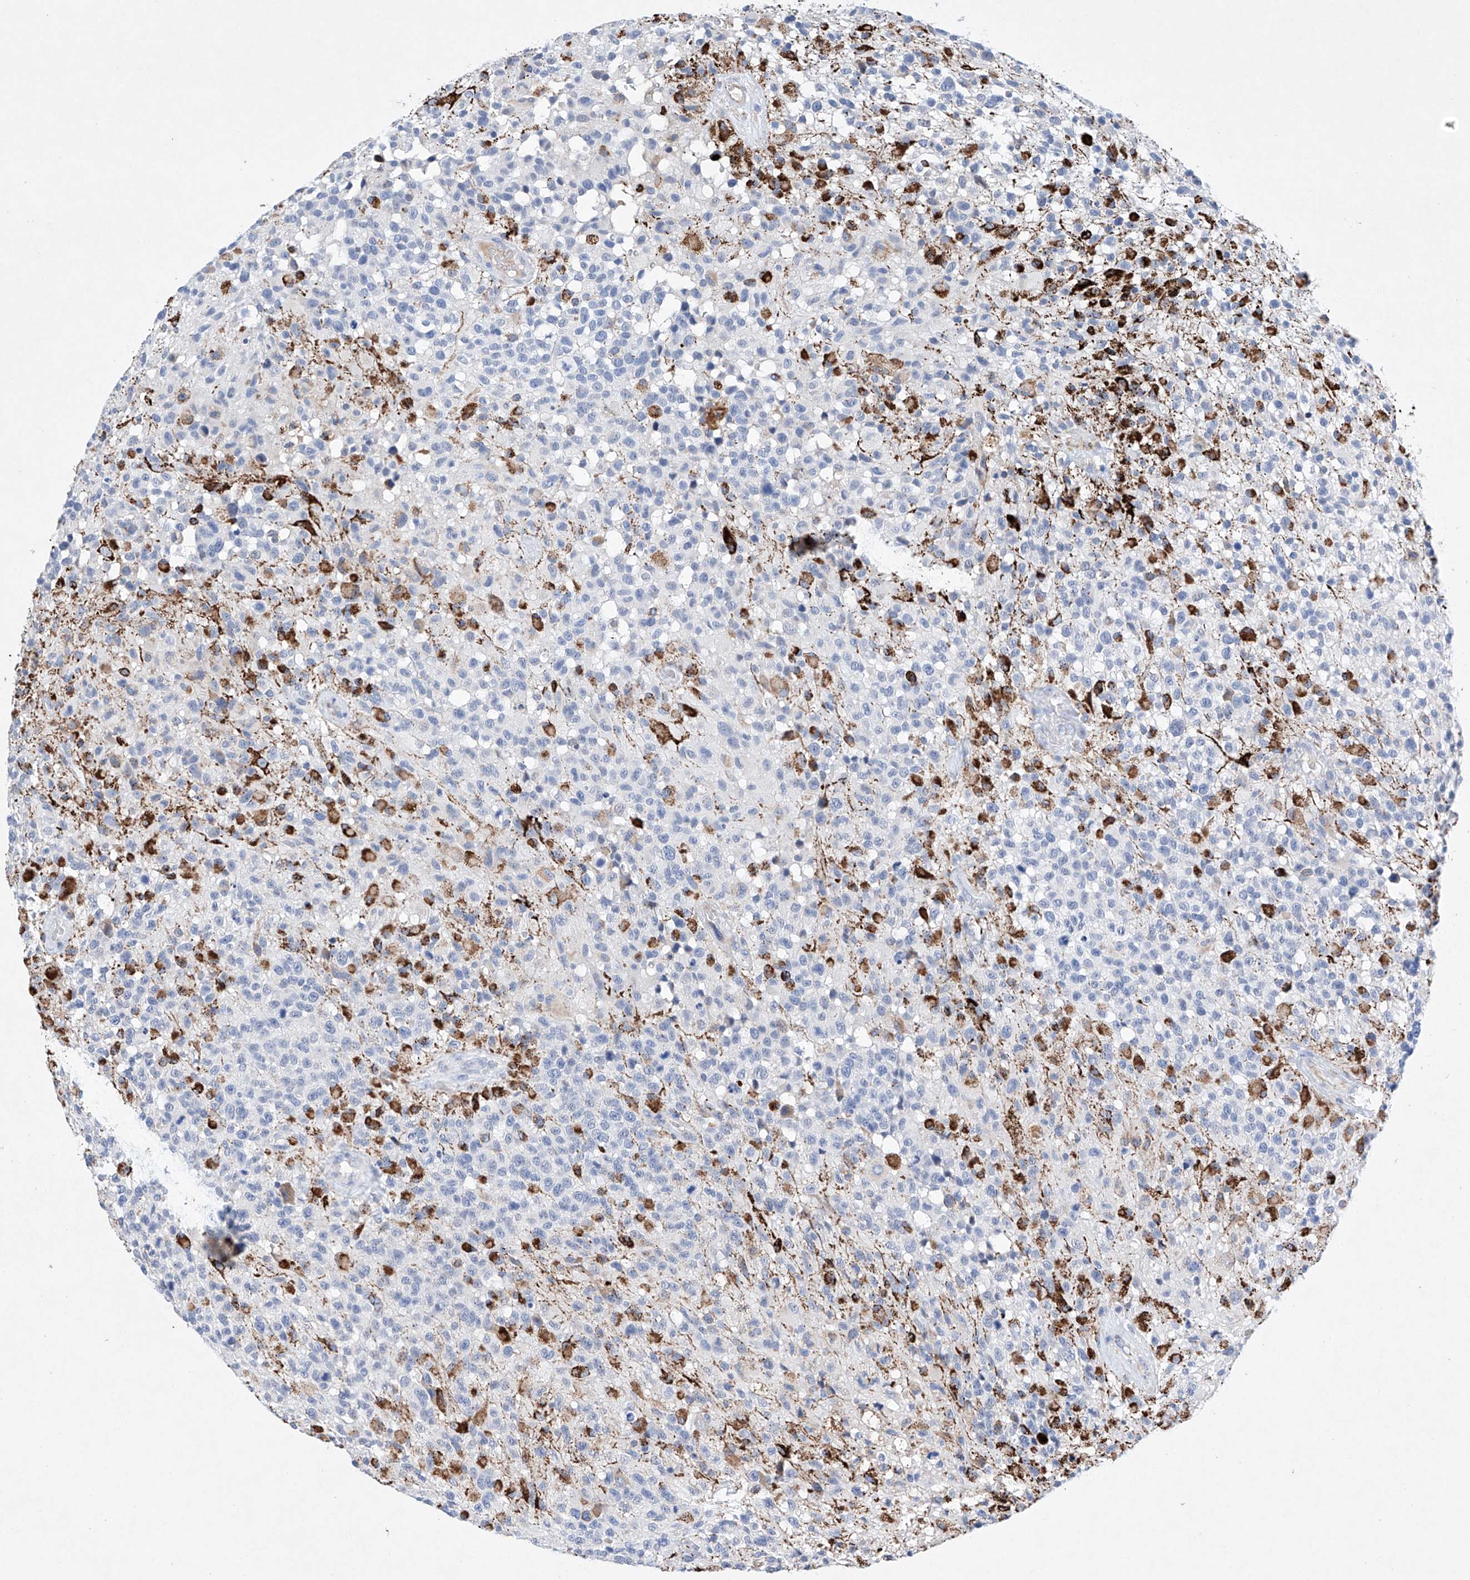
{"staining": {"intensity": "negative", "quantity": "none", "location": "none"}, "tissue": "glioma", "cell_type": "Tumor cells", "image_type": "cancer", "snomed": [{"axis": "morphology", "description": "Glioma, malignant, High grade"}, {"axis": "morphology", "description": "Glioblastoma, NOS"}, {"axis": "topography", "description": "Brain"}], "caption": "Immunohistochemical staining of glioma displays no significant positivity in tumor cells. (DAB (3,3'-diaminobenzidine) IHC visualized using brightfield microscopy, high magnification).", "gene": "NRROS", "patient": {"sex": "male", "age": 60}}